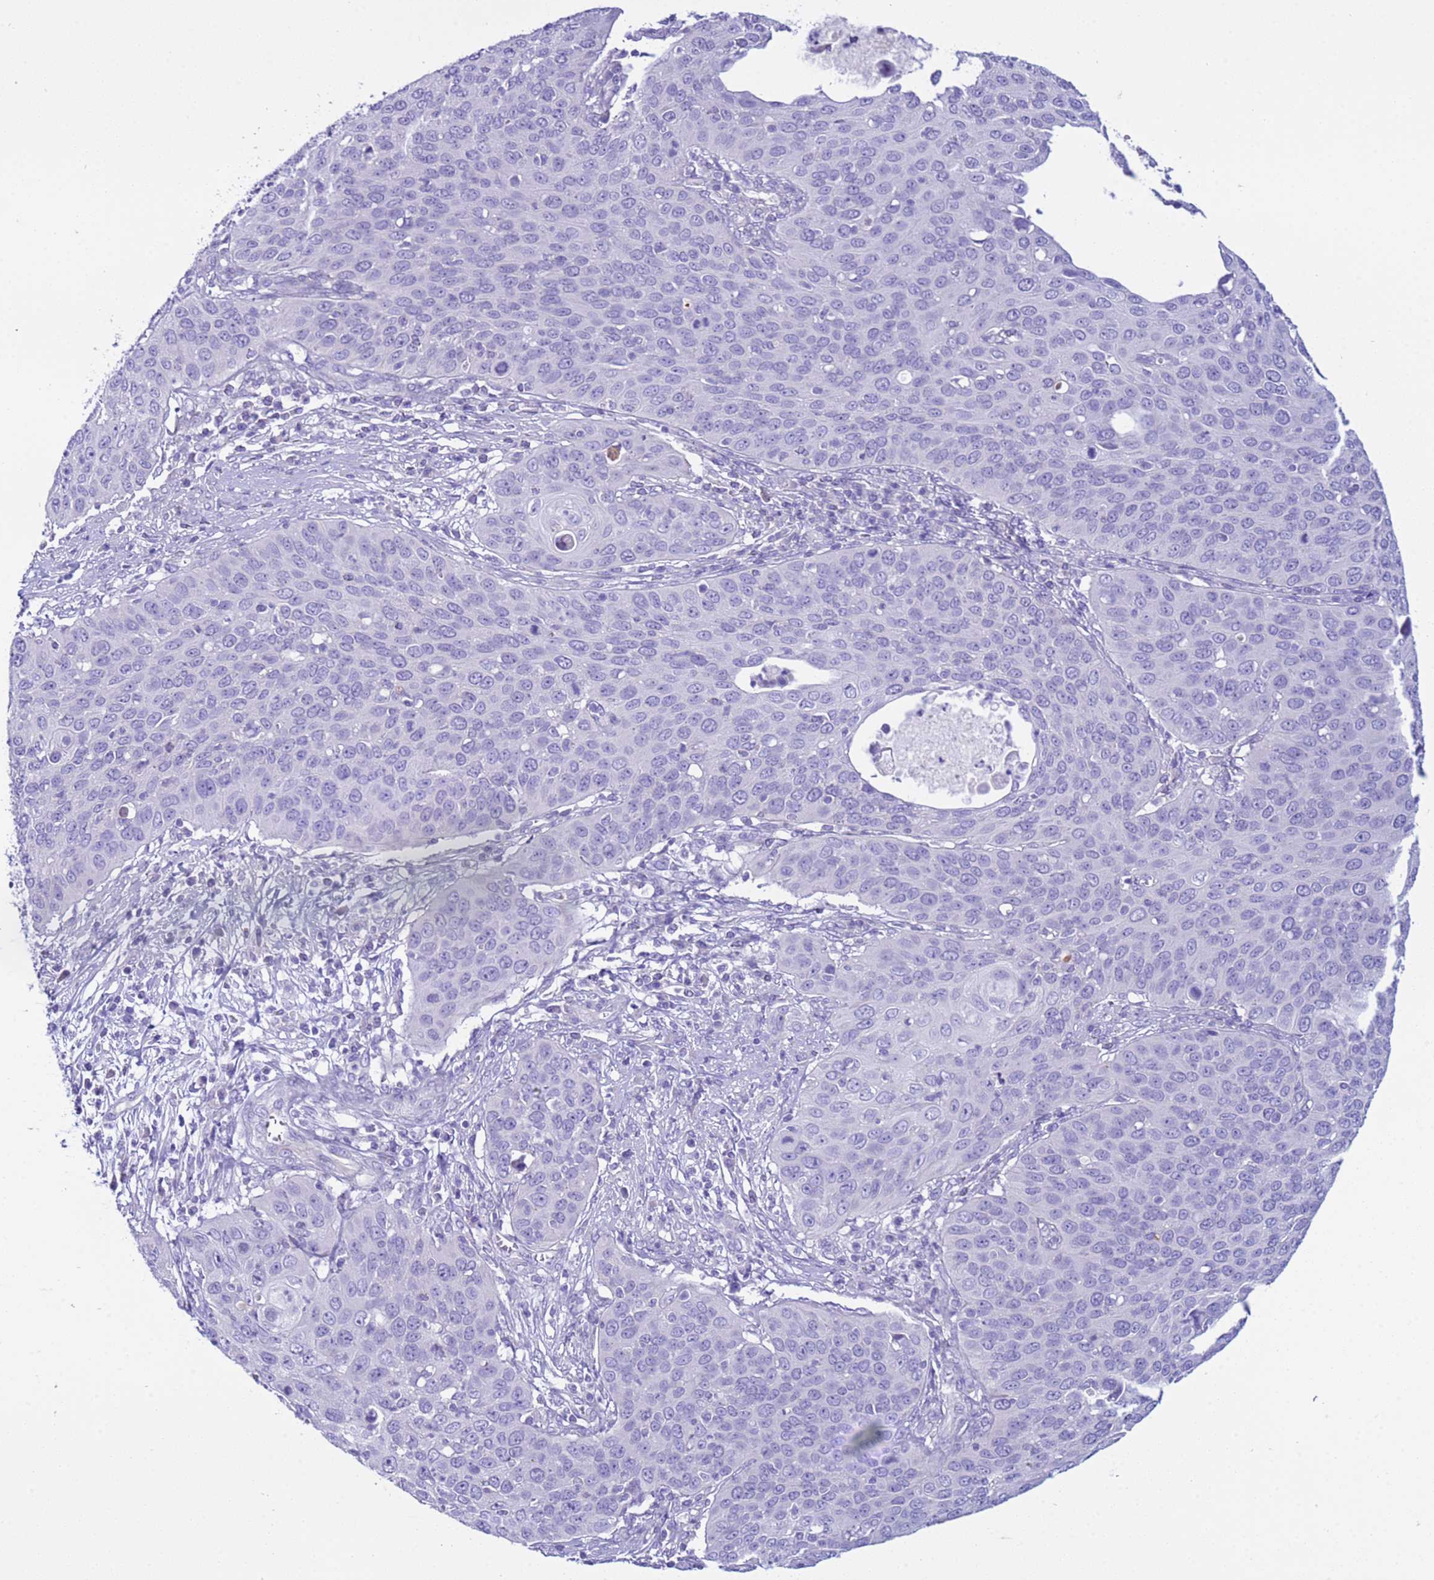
{"staining": {"intensity": "negative", "quantity": "none", "location": "none"}, "tissue": "cervical cancer", "cell_type": "Tumor cells", "image_type": "cancer", "snomed": [{"axis": "morphology", "description": "Squamous cell carcinoma, NOS"}, {"axis": "topography", "description": "Cervix"}], "caption": "Immunohistochemistry of cervical squamous cell carcinoma demonstrates no expression in tumor cells.", "gene": "CST4", "patient": {"sex": "female", "age": 36}}